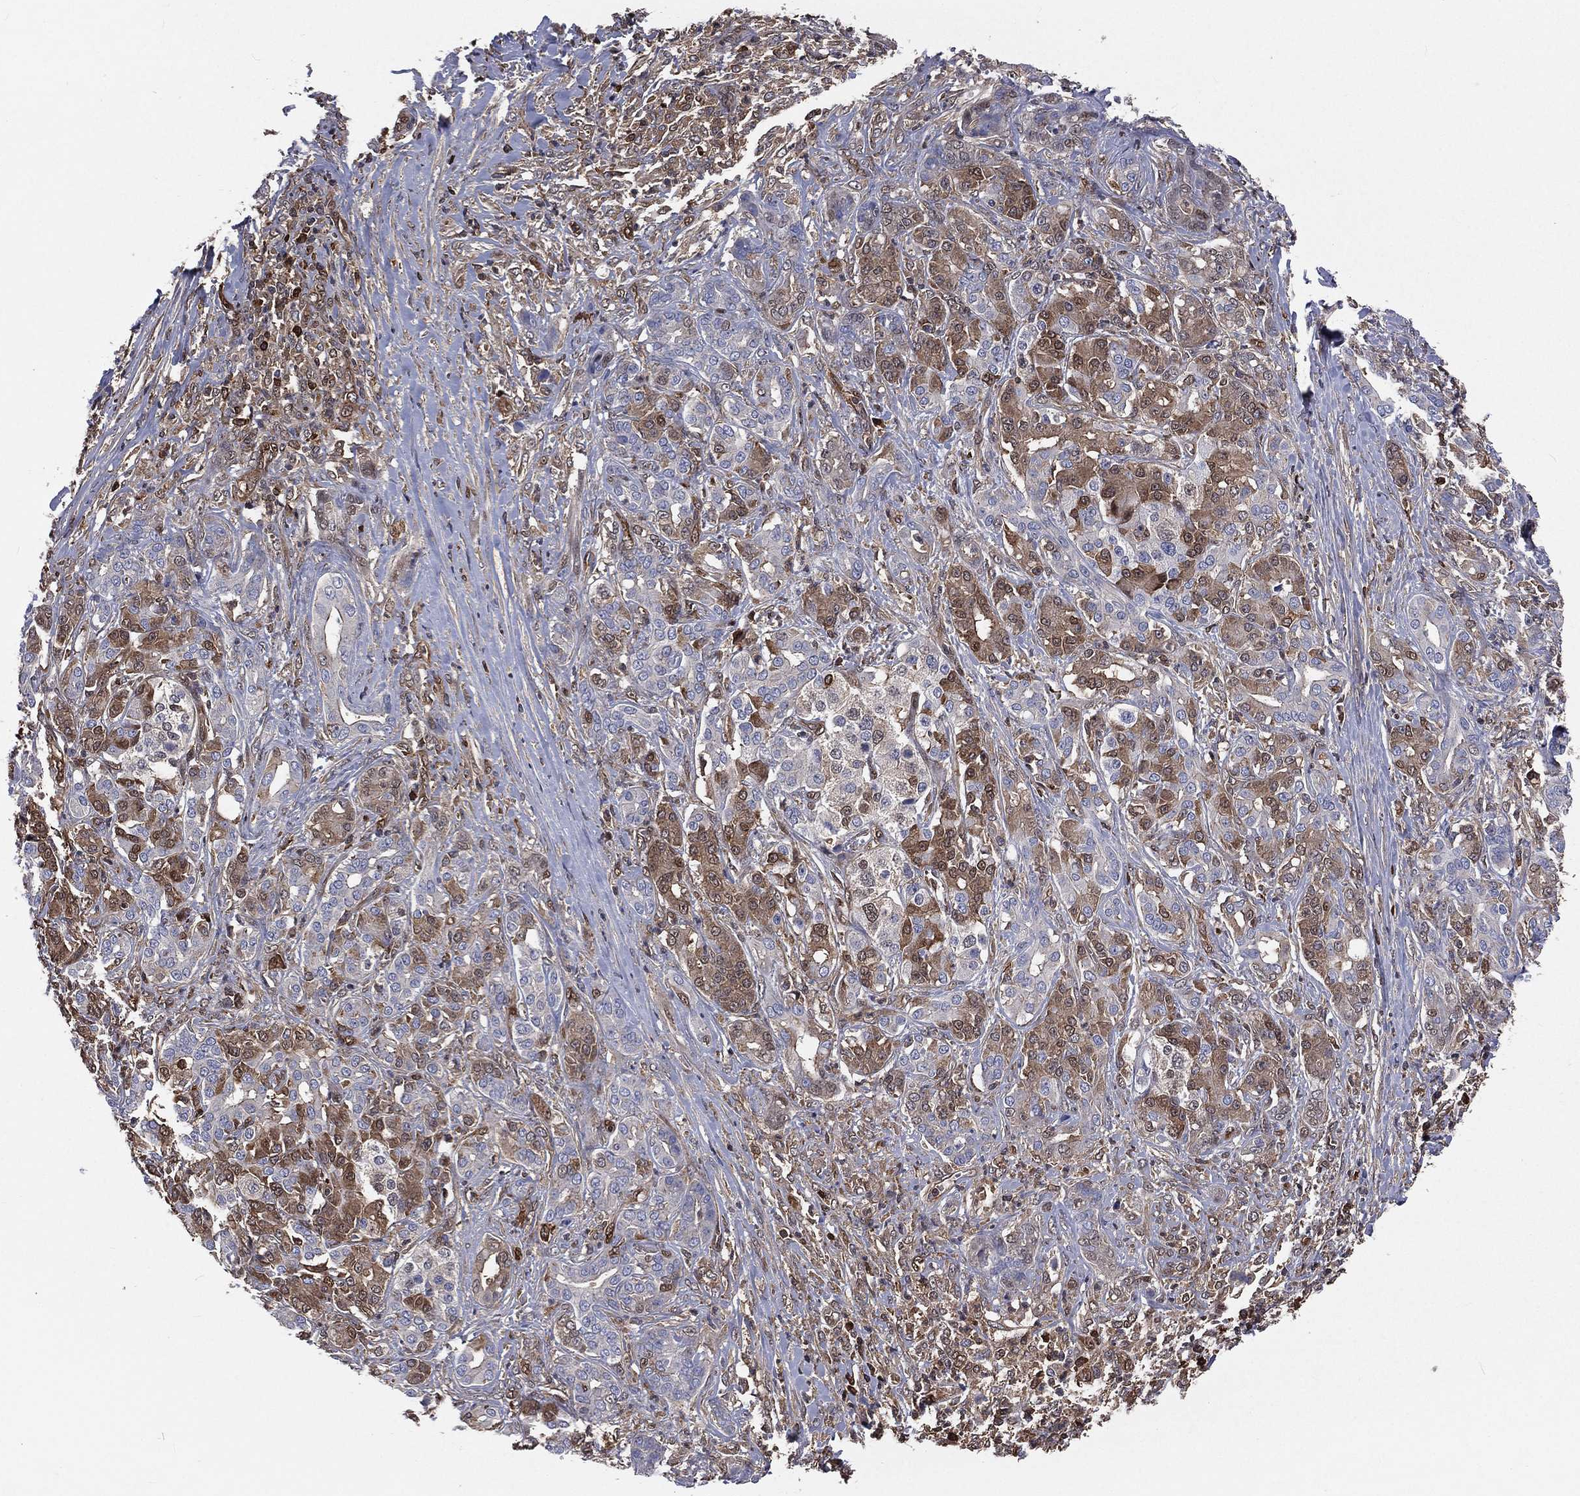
{"staining": {"intensity": "moderate", "quantity": "25%-75%", "location": "cytoplasmic/membranous"}, "tissue": "pancreatic cancer", "cell_type": "Tumor cells", "image_type": "cancer", "snomed": [{"axis": "morphology", "description": "Normal tissue, NOS"}, {"axis": "morphology", "description": "Inflammation, NOS"}, {"axis": "morphology", "description": "Adenocarcinoma, NOS"}, {"axis": "topography", "description": "Pancreas"}], "caption": "An immunohistochemistry (IHC) photomicrograph of neoplastic tissue is shown. Protein staining in brown shows moderate cytoplasmic/membranous positivity in pancreatic cancer within tumor cells.", "gene": "TBC1D2", "patient": {"sex": "male", "age": 57}}